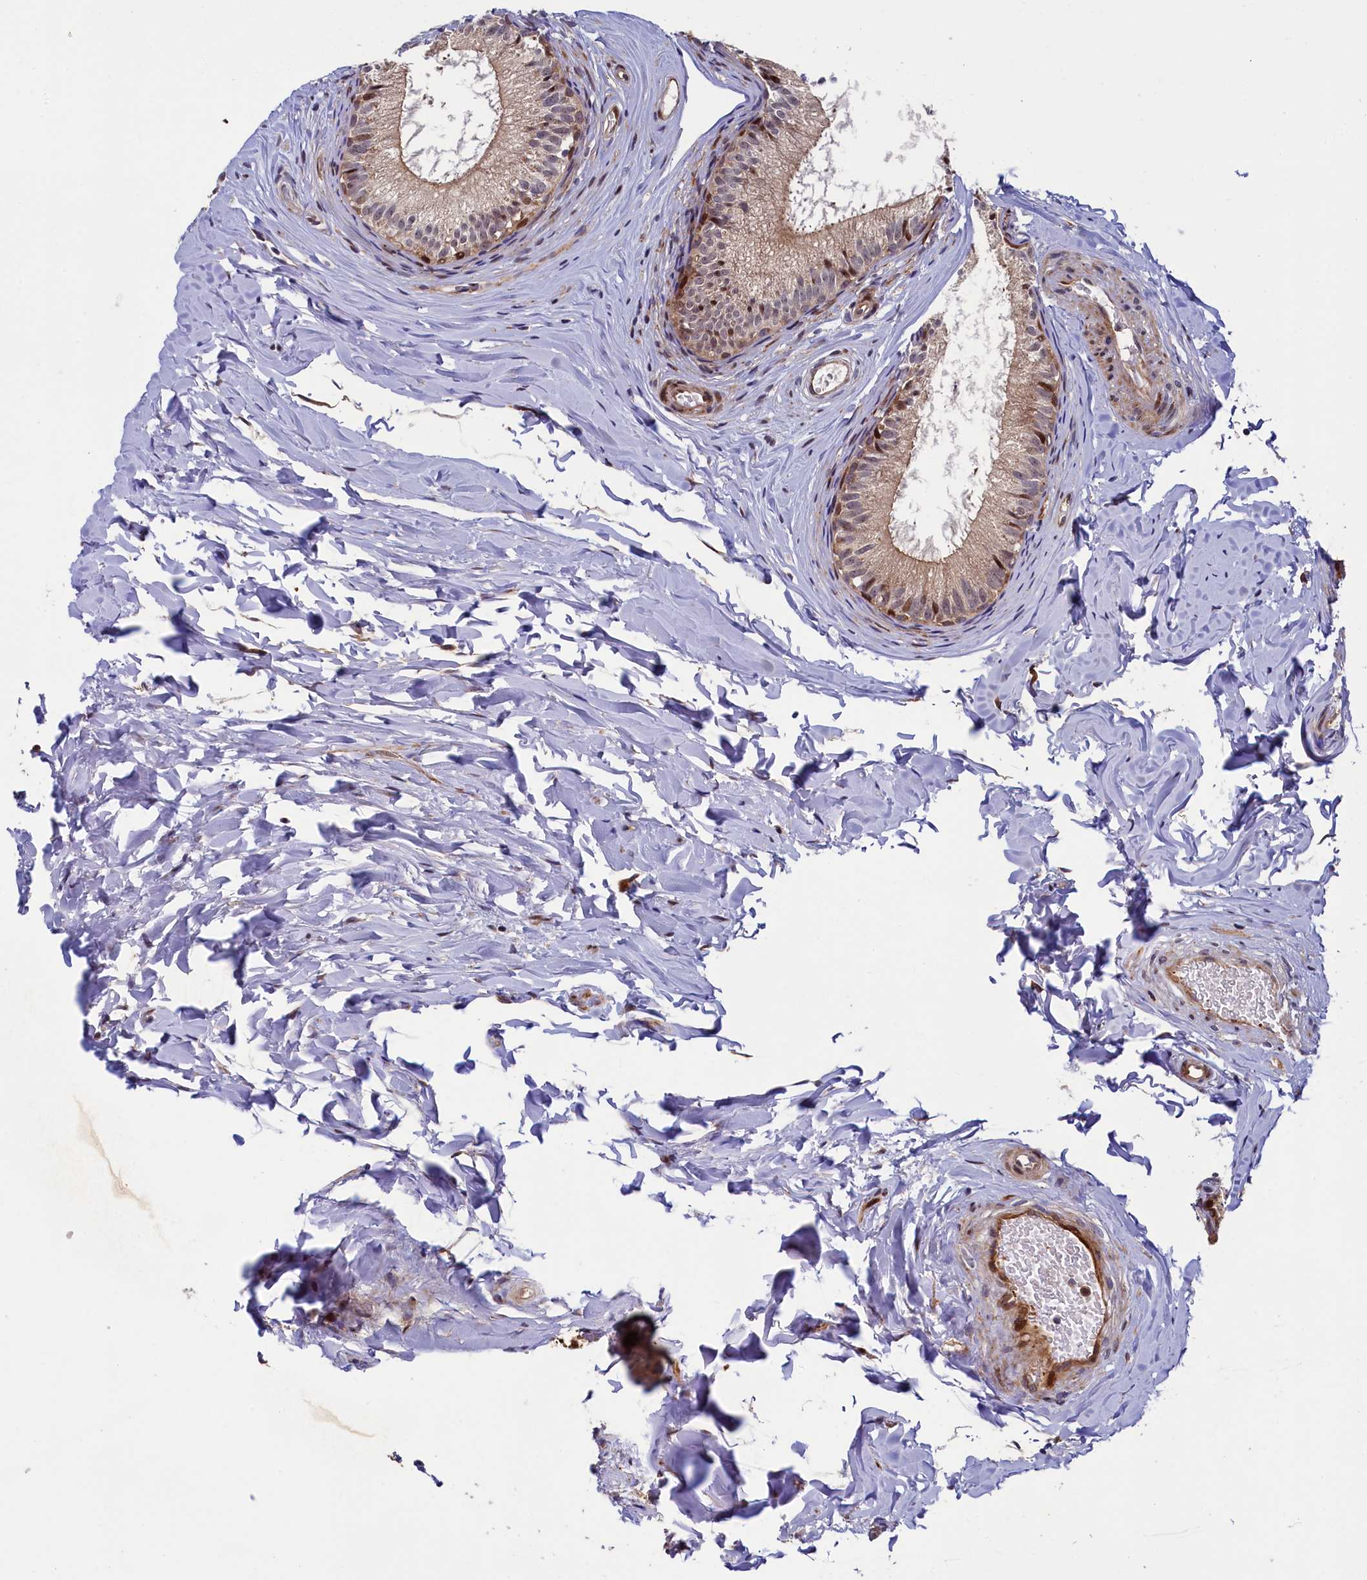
{"staining": {"intensity": "moderate", "quantity": "25%-75%", "location": "cytoplasmic/membranous"}, "tissue": "epididymis", "cell_type": "Glandular cells", "image_type": "normal", "snomed": [{"axis": "morphology", "description": "Normal tissue, NOS"}, {"axis": "topography", "description": "Epididymis"}], "caption": "Immunohistochemistry photomicrograph of normal human epididymis stained for a protein (brown), which reveals medium levels of moderate cytoplasmic/membranous positivity in approximately 25%-75% of glandular cells.", "gene": "PIK3C3", "patient": {"sex": "male", "age": 34}}